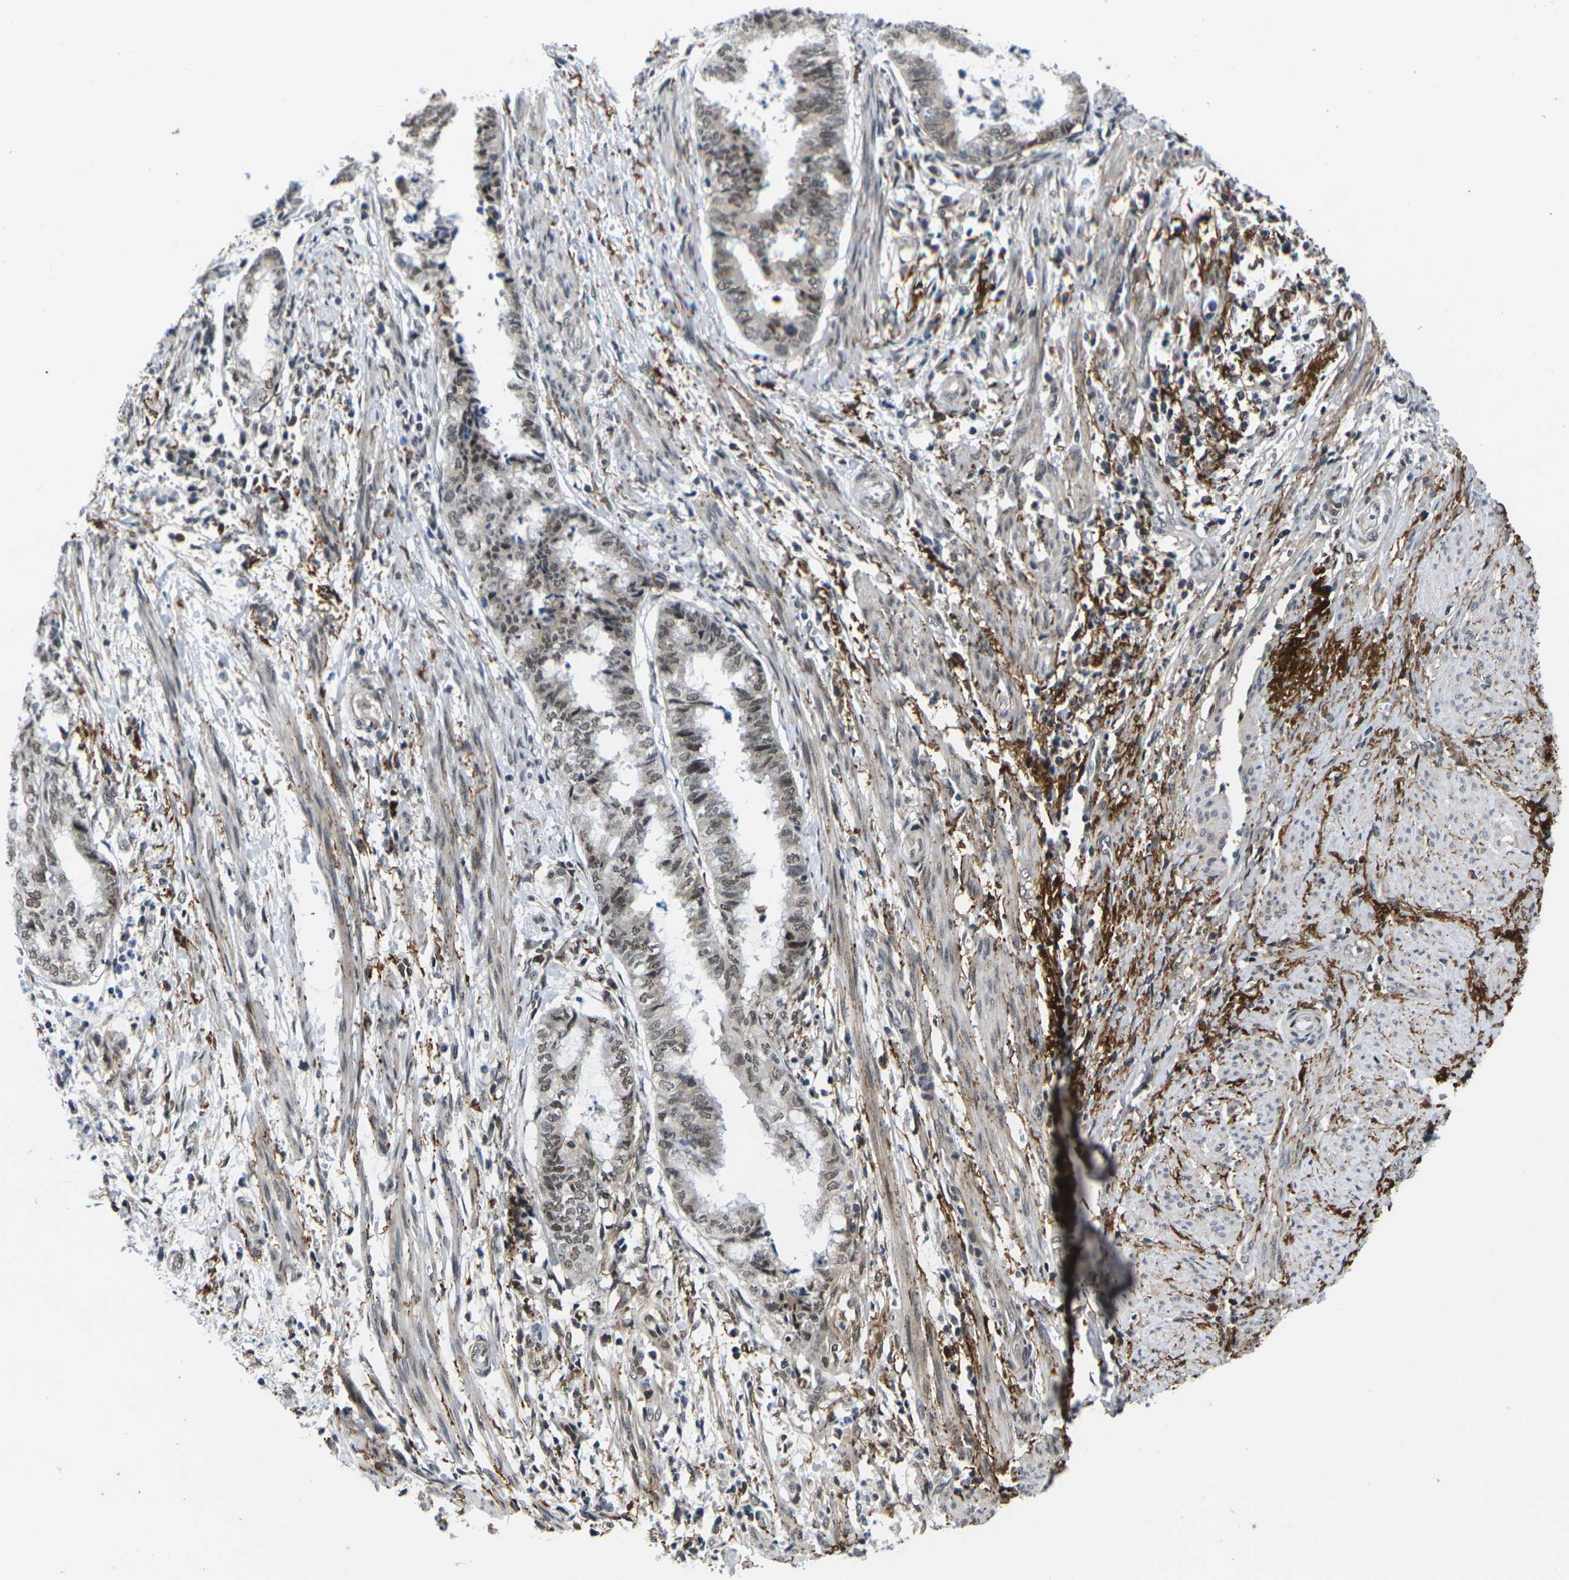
{"staining": {"intensity": "moderate", "quantity": ">75%", "location": "nuclear"}, "tissue": "endometrial cancer", "cell_type": "Tumor cells", "image_type": "cancer", "snomed": [{"axis": "morphology", "description": "Necrosis, NOS"}, {"axis": "morphology", "description": "Adenocarcinoma, NOS"}, {"axis": "topography", "description": "Endometrium"}], "caption": "A micrograph showing moderate nuclear positivity in about >75% of tumor cells in endometrial adenocarcinoma, as visualized by brown immunohistochemical staining.", "gene": "RBM7", "patient": {"sex": "female", "age": 79}}